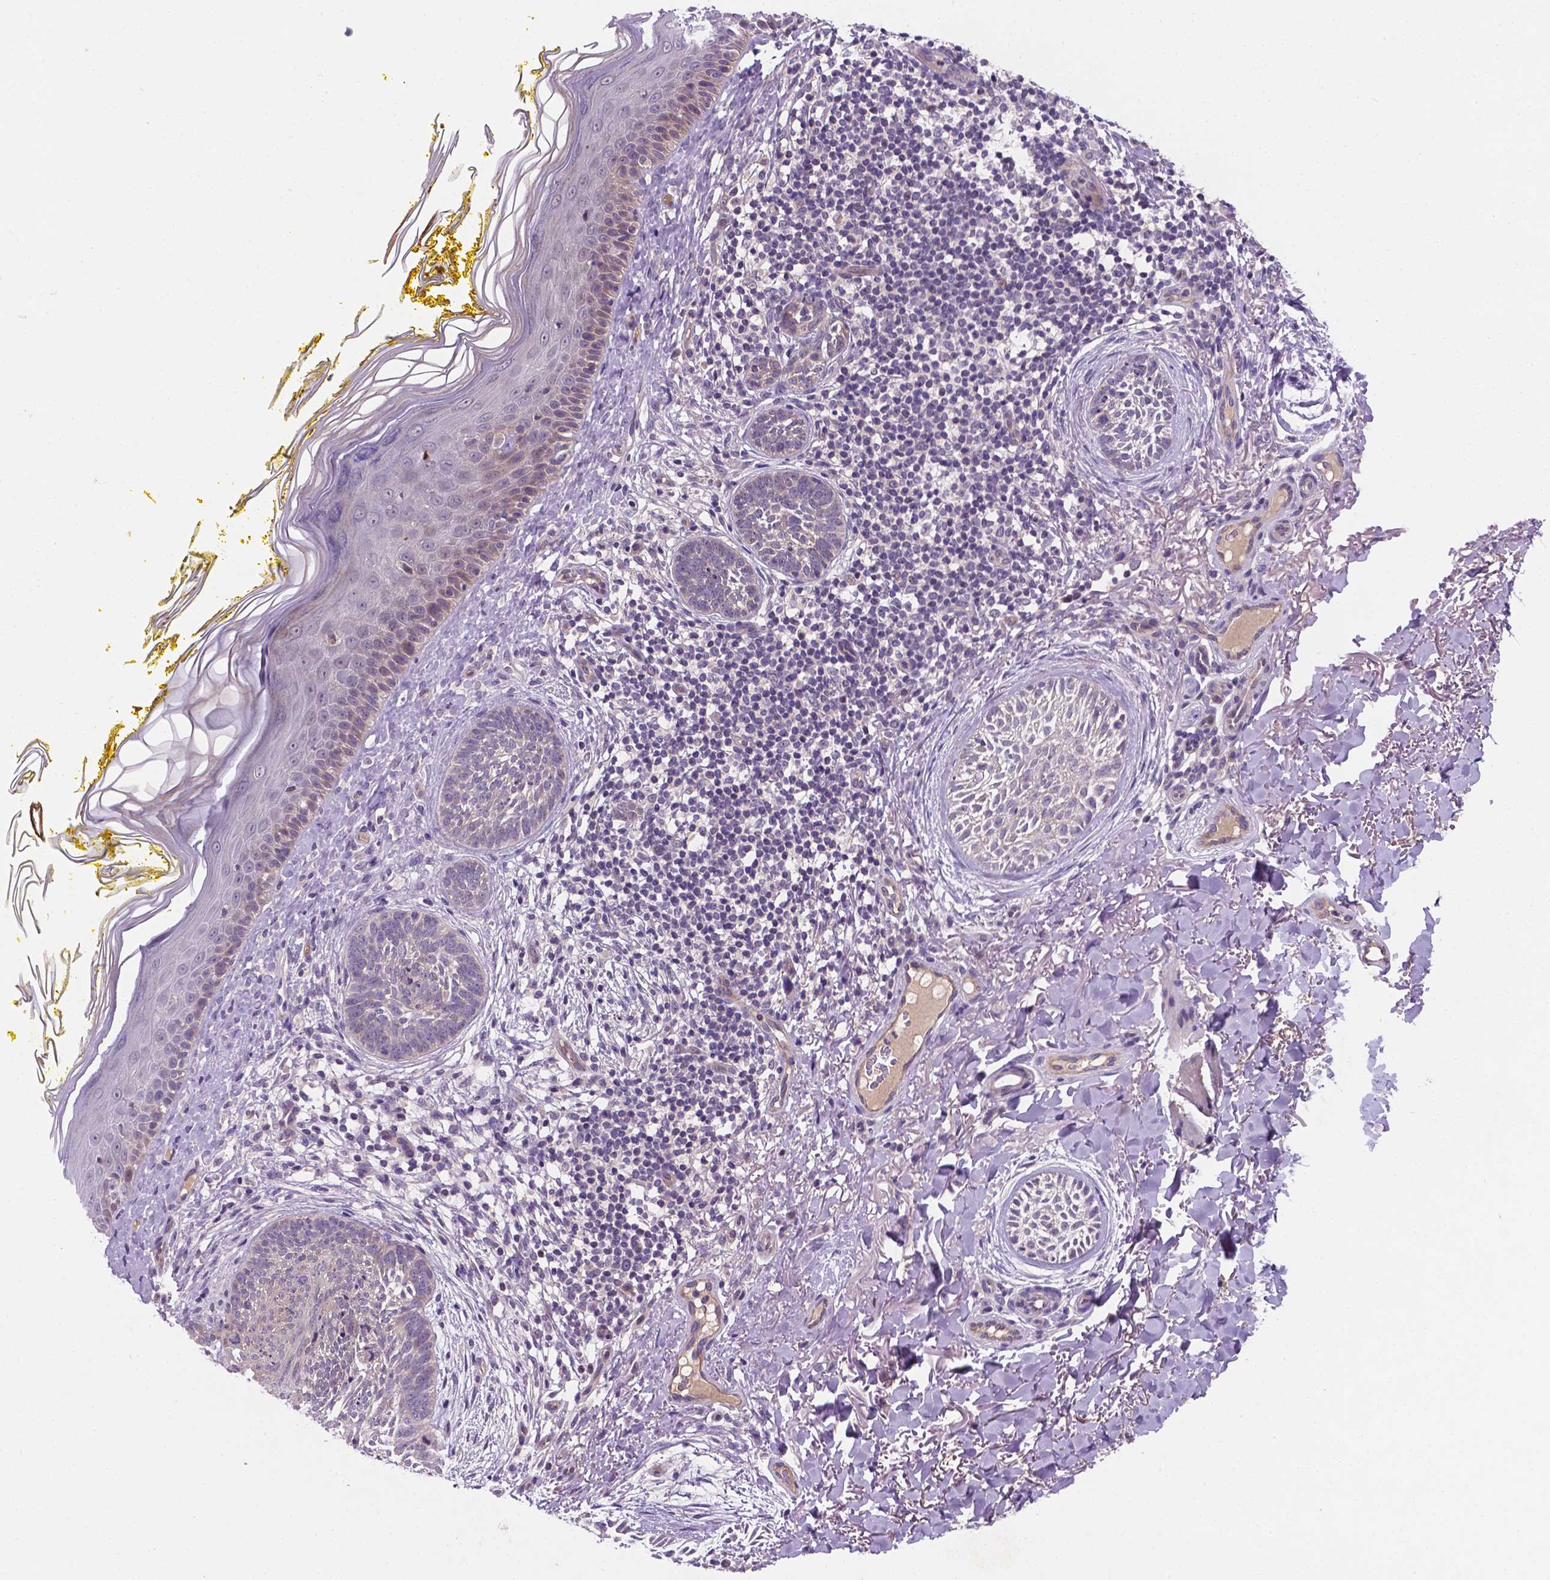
{"staining": {"intensity": "negative", "quantity": "none", "location": "none"}, "tissue": "skin cancer", "cell_type": "Tumor cells", "image_type": "cancer", "snomed": [{"axis": "morphology", "description": "Basal cell carcinoma"}, {"axis": "topography", "description": "Skin"}], "caption": "Tumor cells show no significant protein expression in skin cancer.", "gene": "TM4SF20", "patient": {"sex": "female", "age": 68}}